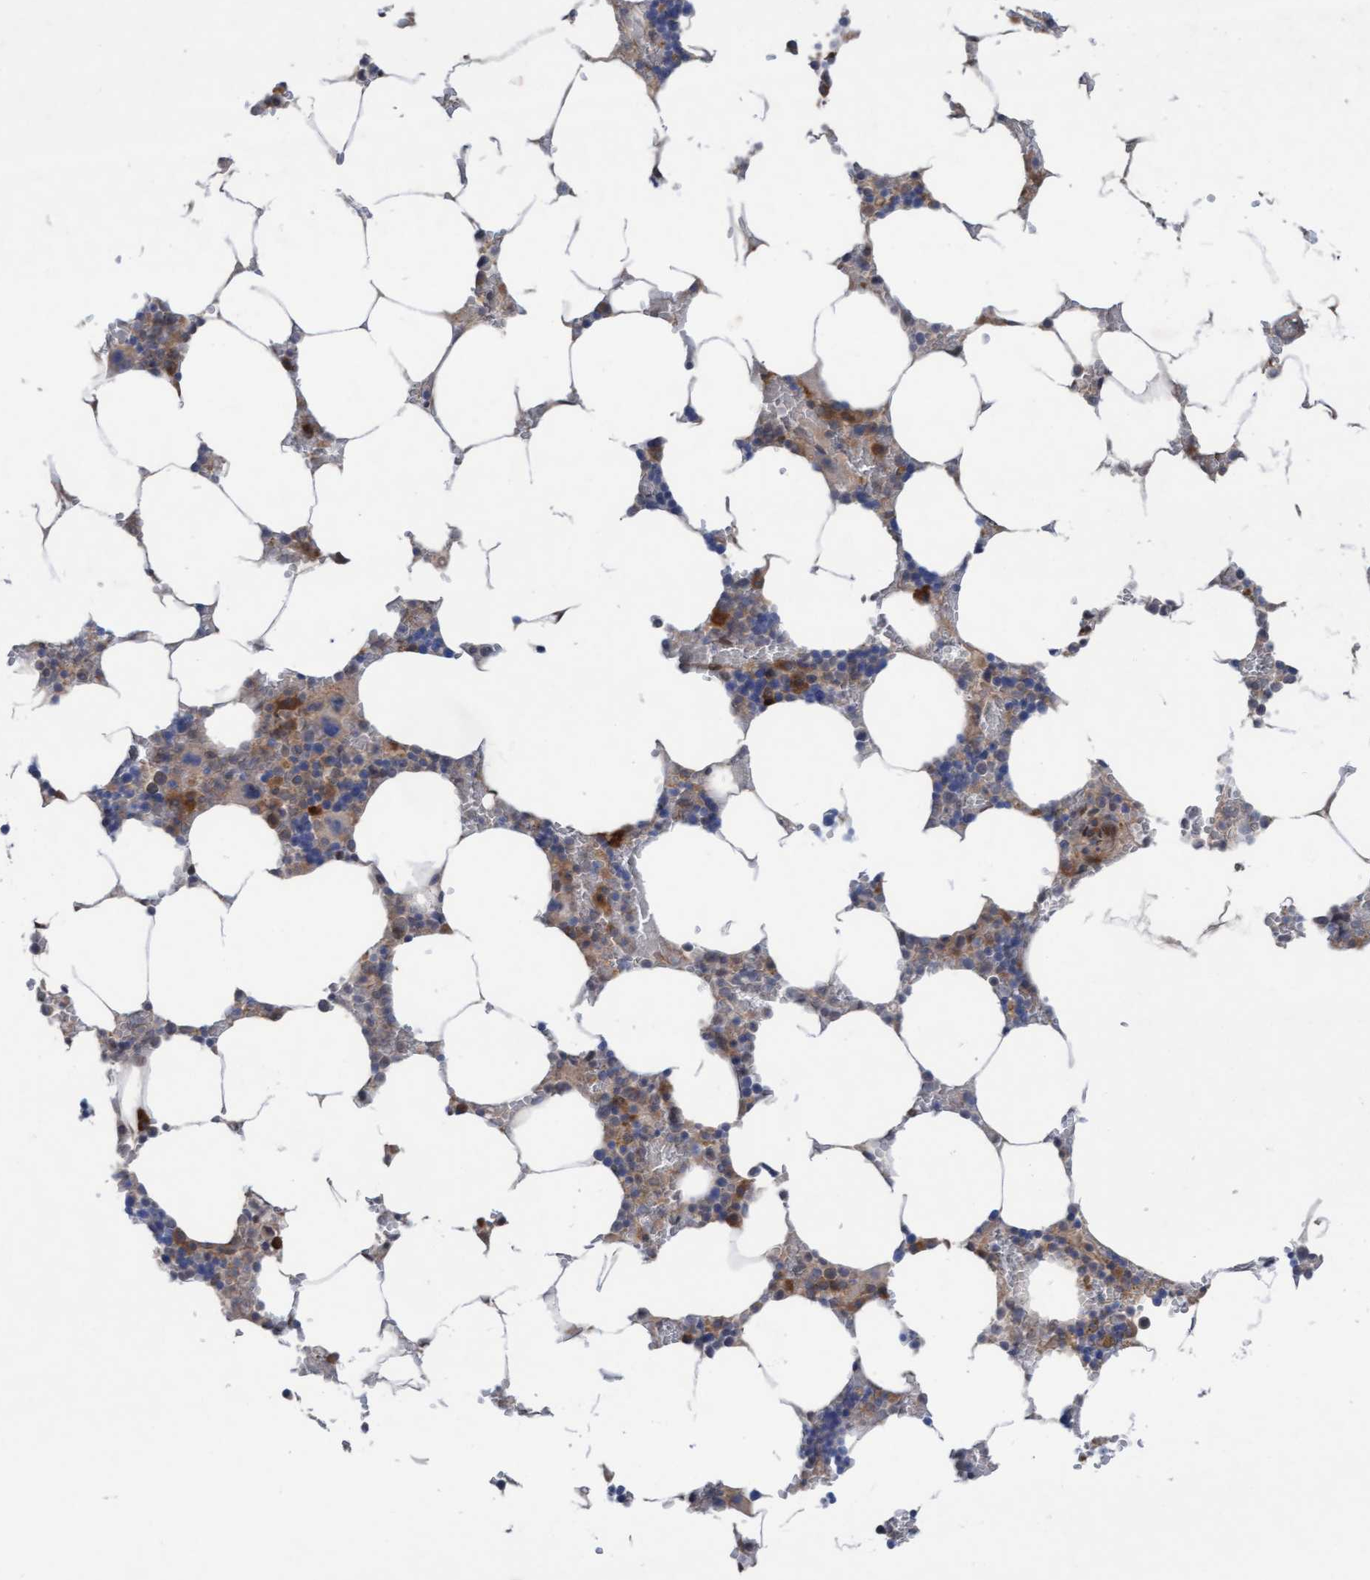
{"staining": {"intensity": "moderate", "quantity": "<25%", "location": "cytoplasmic/membranous"}, "tissue": "bone marrow", "cell_type": "Hematopoietic cells", "image_type": "normal", "snomed": [{"axis": "morphology", "description": "Normal tissue, NOS"}, {"axis": "topography", "description": "Bone marrow"}], "caption": "Moderate cytoplasmic/membranous protein staining is identified in approximately <25% of hematopoietic cells in bone marrow.", "gene": "PLCD1", "patient": {"sex": "male", "age": 70}}